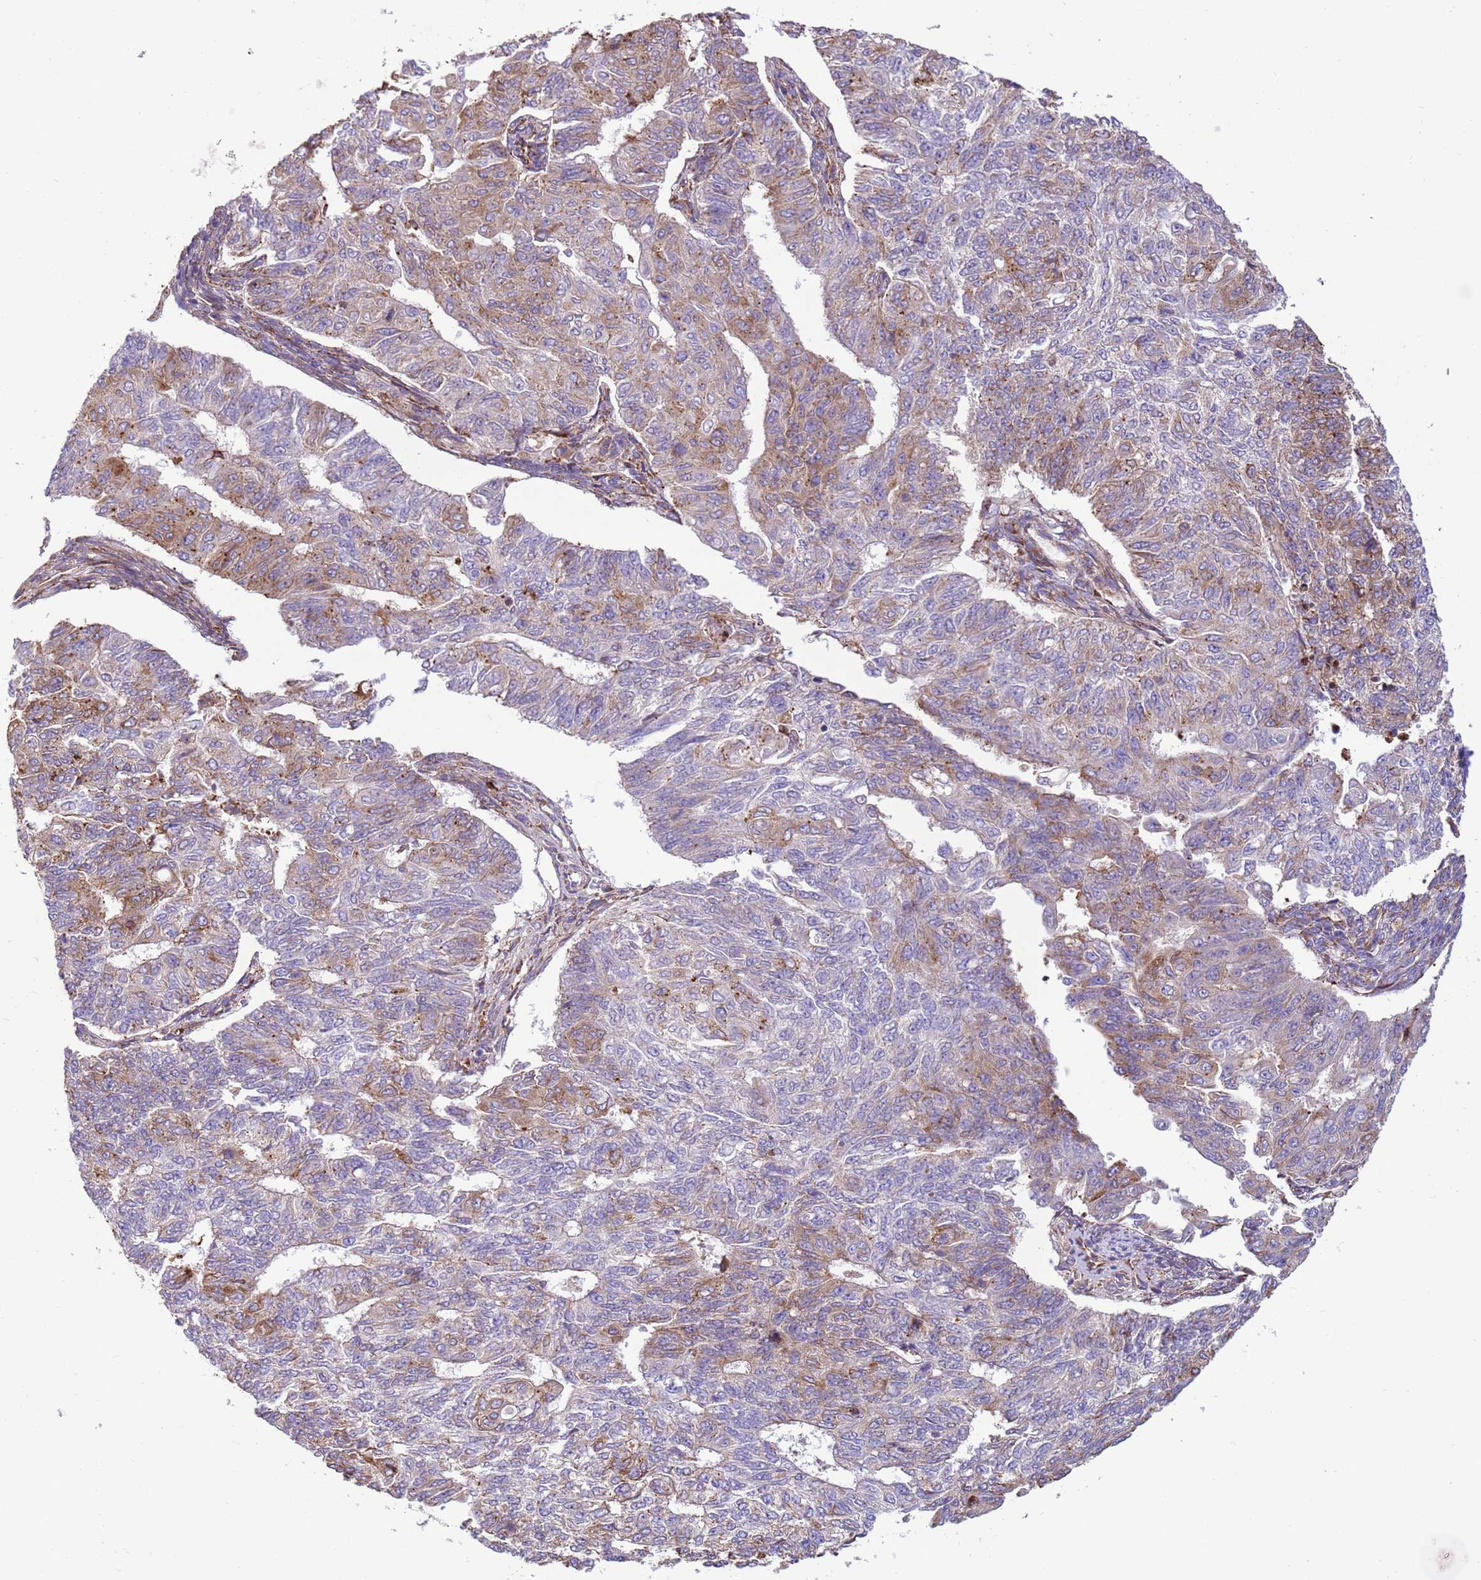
{"staining": {"intensity": "moderate", "quantity": "25%-75%", "location": "cytoplasmic/membranous"}, "tissue": "endometrial cancer", "cell_type": "Tumor cells", "image_type": "cancer", "snomed": [{"axis": "morphology", "description": "Adenocarcinoma, NOS"}, {"axis": "topography", "description": "Endometrium"}], "caption": "DAB immunohistochemical staining of human endometrial cancer (adenocarcinoma) reveals moderate cytoplasmic/membranous protein expression in approximately 25%-75% of tumor cells. The protein is stained brown, and the nuclei are stained in blue (DAB (3,3'-diaminobenzidine) IHC with brightfield microscopy, high magnification).", "gene": "THAP5", "patient": {"sex": "female", "age": 32}}